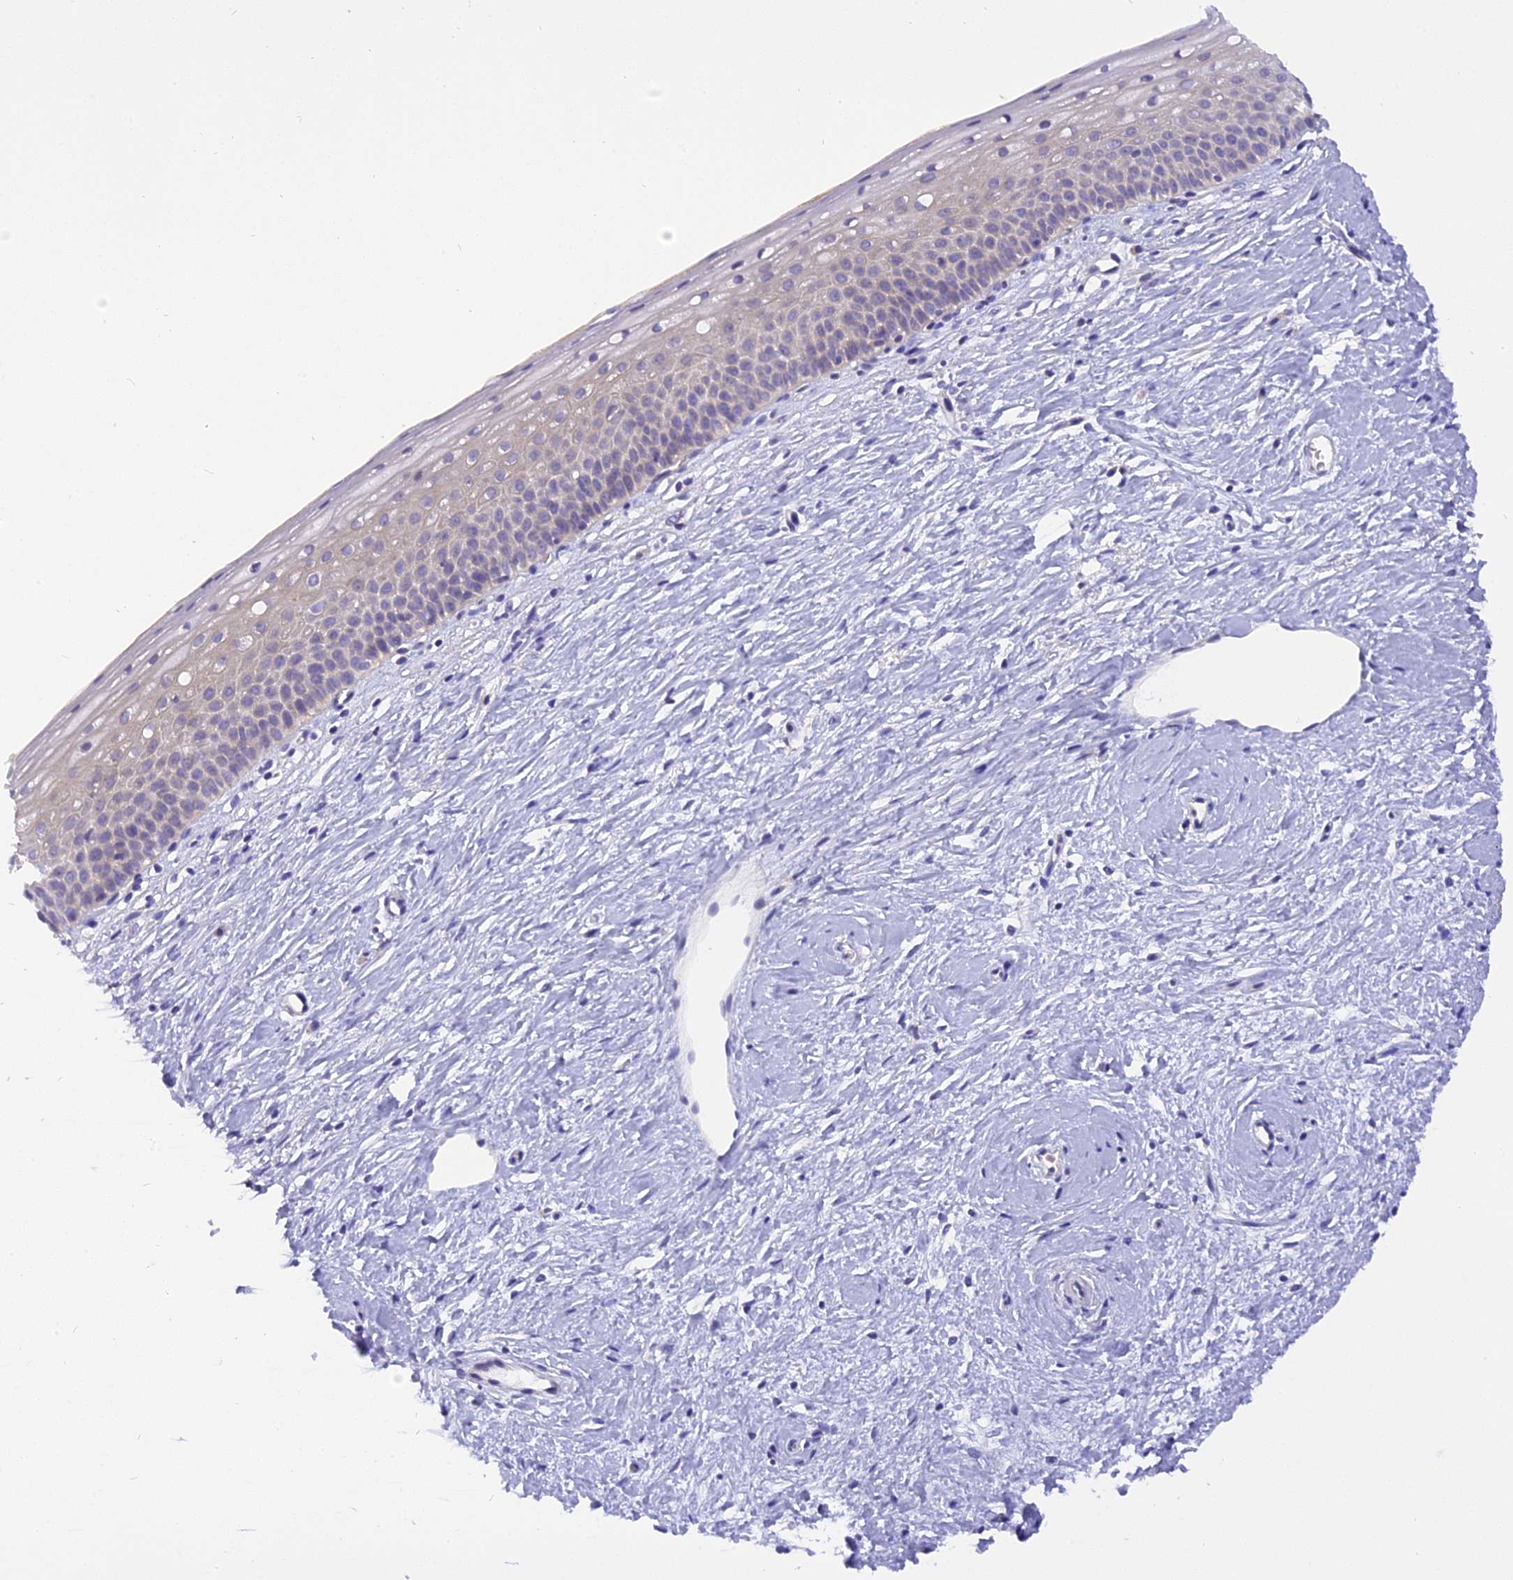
{"staining": {"intensity": "negative", "quantity": "none", "location": "none"}, "tissue": "cervix", "cell_type": "Glandular cells", "image_type": "normal", "snomed": [{"axis": "morphology", "description": "Normal tissue, NOS"}, {"axis": "topography", "description": "Cervix"}], "caption": "The micrograph displays no significant positivity in glandular cells of cervix. (Brightfield microscopy of DAB (3,3'-diaminobenzidine) IHC at high magnification).", "gene": "TRIM3", "patient": {"sex": "female", "age": 57}}